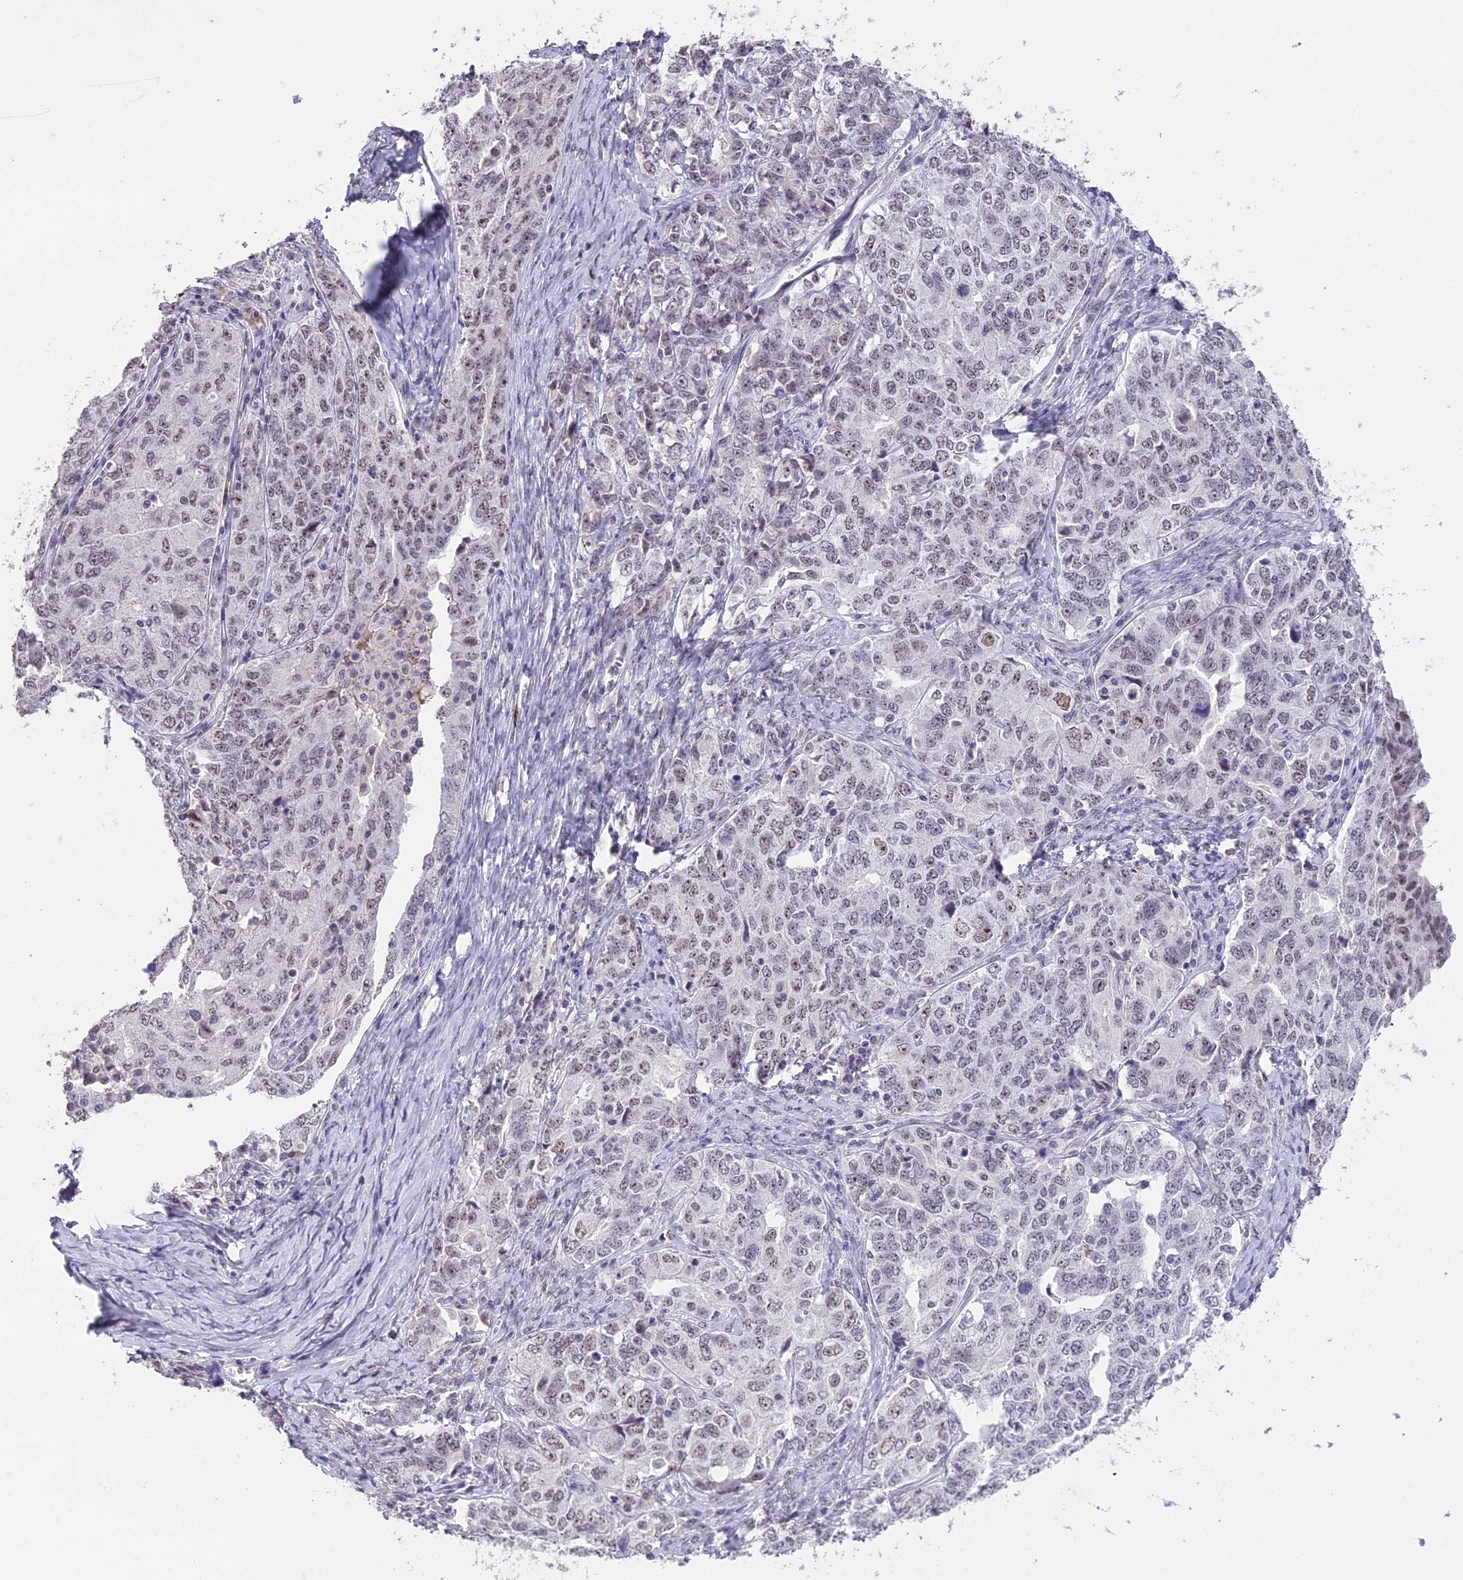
{"staining": {"intensity": "weak", "quantity": "25%-75%", "location": "nuclear"}, "tissue": "ovarian cancer", "cell_type": "Tumor cells", "image_type": "cancer", "snomed": [{"axis": "morphology", "description": "Carcinoma, endometroid"}, {"axis": "topography", "description": "Ovary"}], "caption": "Immunohistochemical staining of ovarian endometroid carcinoma displays low levels of weak nuclear protein staining in approximately 25%-75% of tumor cells.", "gene": "SETD2", "patient": {"sex": "female", "age": 62}}